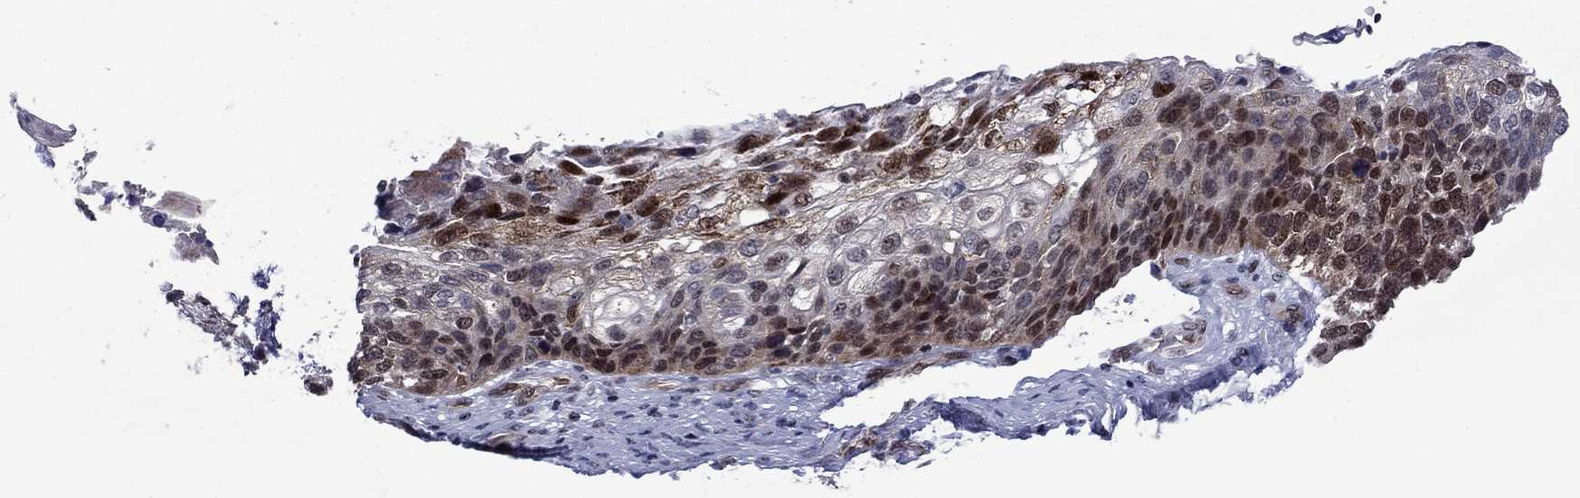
{"staining": {"intensity": "strong", "quantity": "25%-75%", "location": "nuclear"}, "tissue": "lung cancer", "cell_type": "Tumor cells", "image_type": "cancer", "snomed": [{"axis": "morphology", "description": "Squamous cell carcinoma, NOS"}, {"axis": "topography", "description": "Lung"}], "caption": "Brown immunohistochemical staining in lung cancer (squamous cell carcinoma) exhibits strong nuclear positivity in approximately 25%-75% of tumor cells.", "gene": "SURF2", "patient": {"sex": "male", "age": 69}}